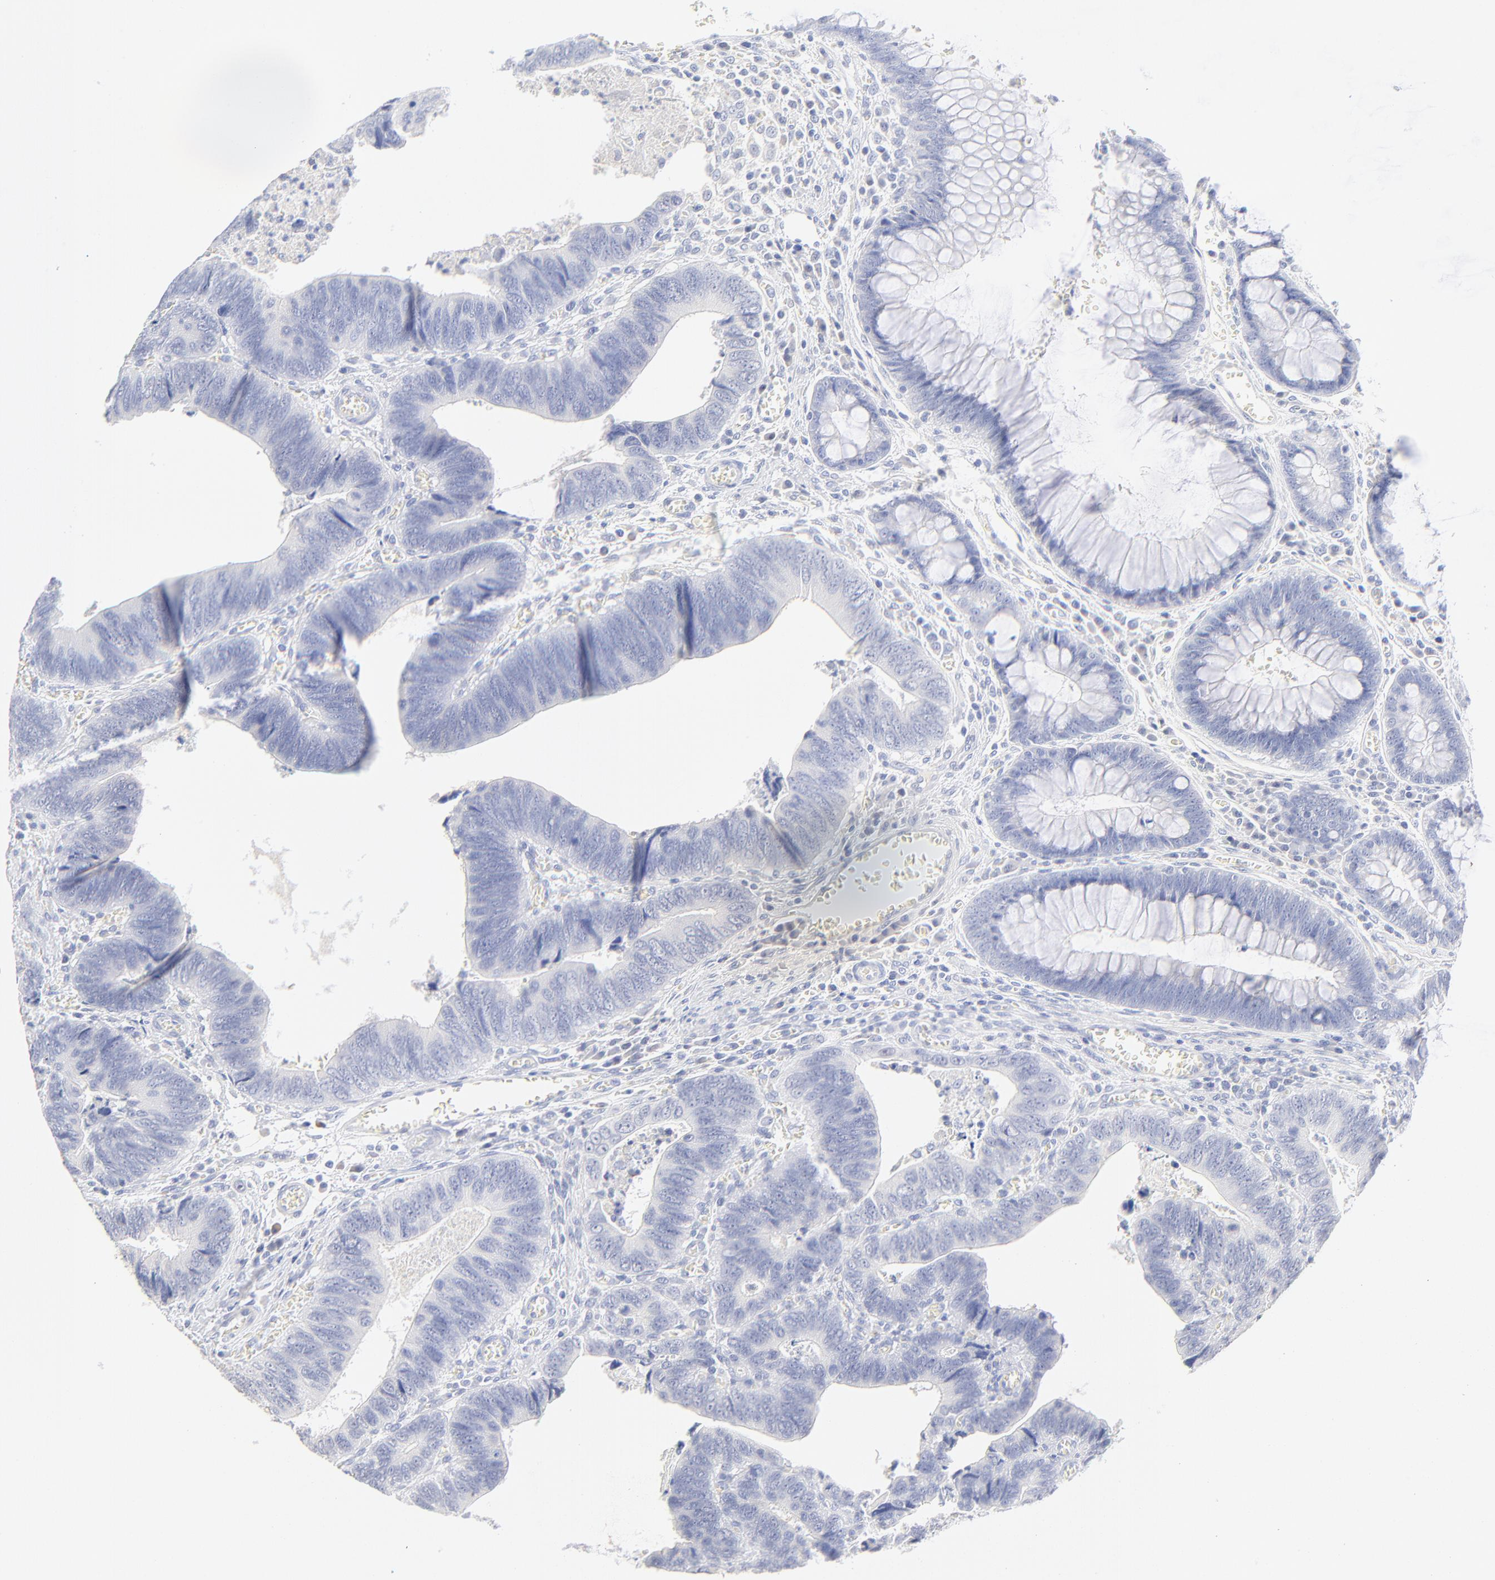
{"staining": {"intensity": "negative", "quantity": "none", "location": "none"}, "tissue": "colorectal cancer", "cell_type": "Tumor cells", "image_type": "cancer", "snomed": [{"axis": "morphology", "description": "Adenocarcinoma, NOS"}, {"axis": "topography", "description": "Colon"}], "caption": "Histopathology image shows no significant protein expression in tumor cells of adenocarcinoma (colorectal). The staining was performed using DAB (3,3'-diaminobenzidine) to visualize the protein expression in brown, while the nuclei were stained in blue with hematoxylin (Magnification: 20x).", "gene": "SULT4A1", "patient": {"sex": "male", "age": 72}}